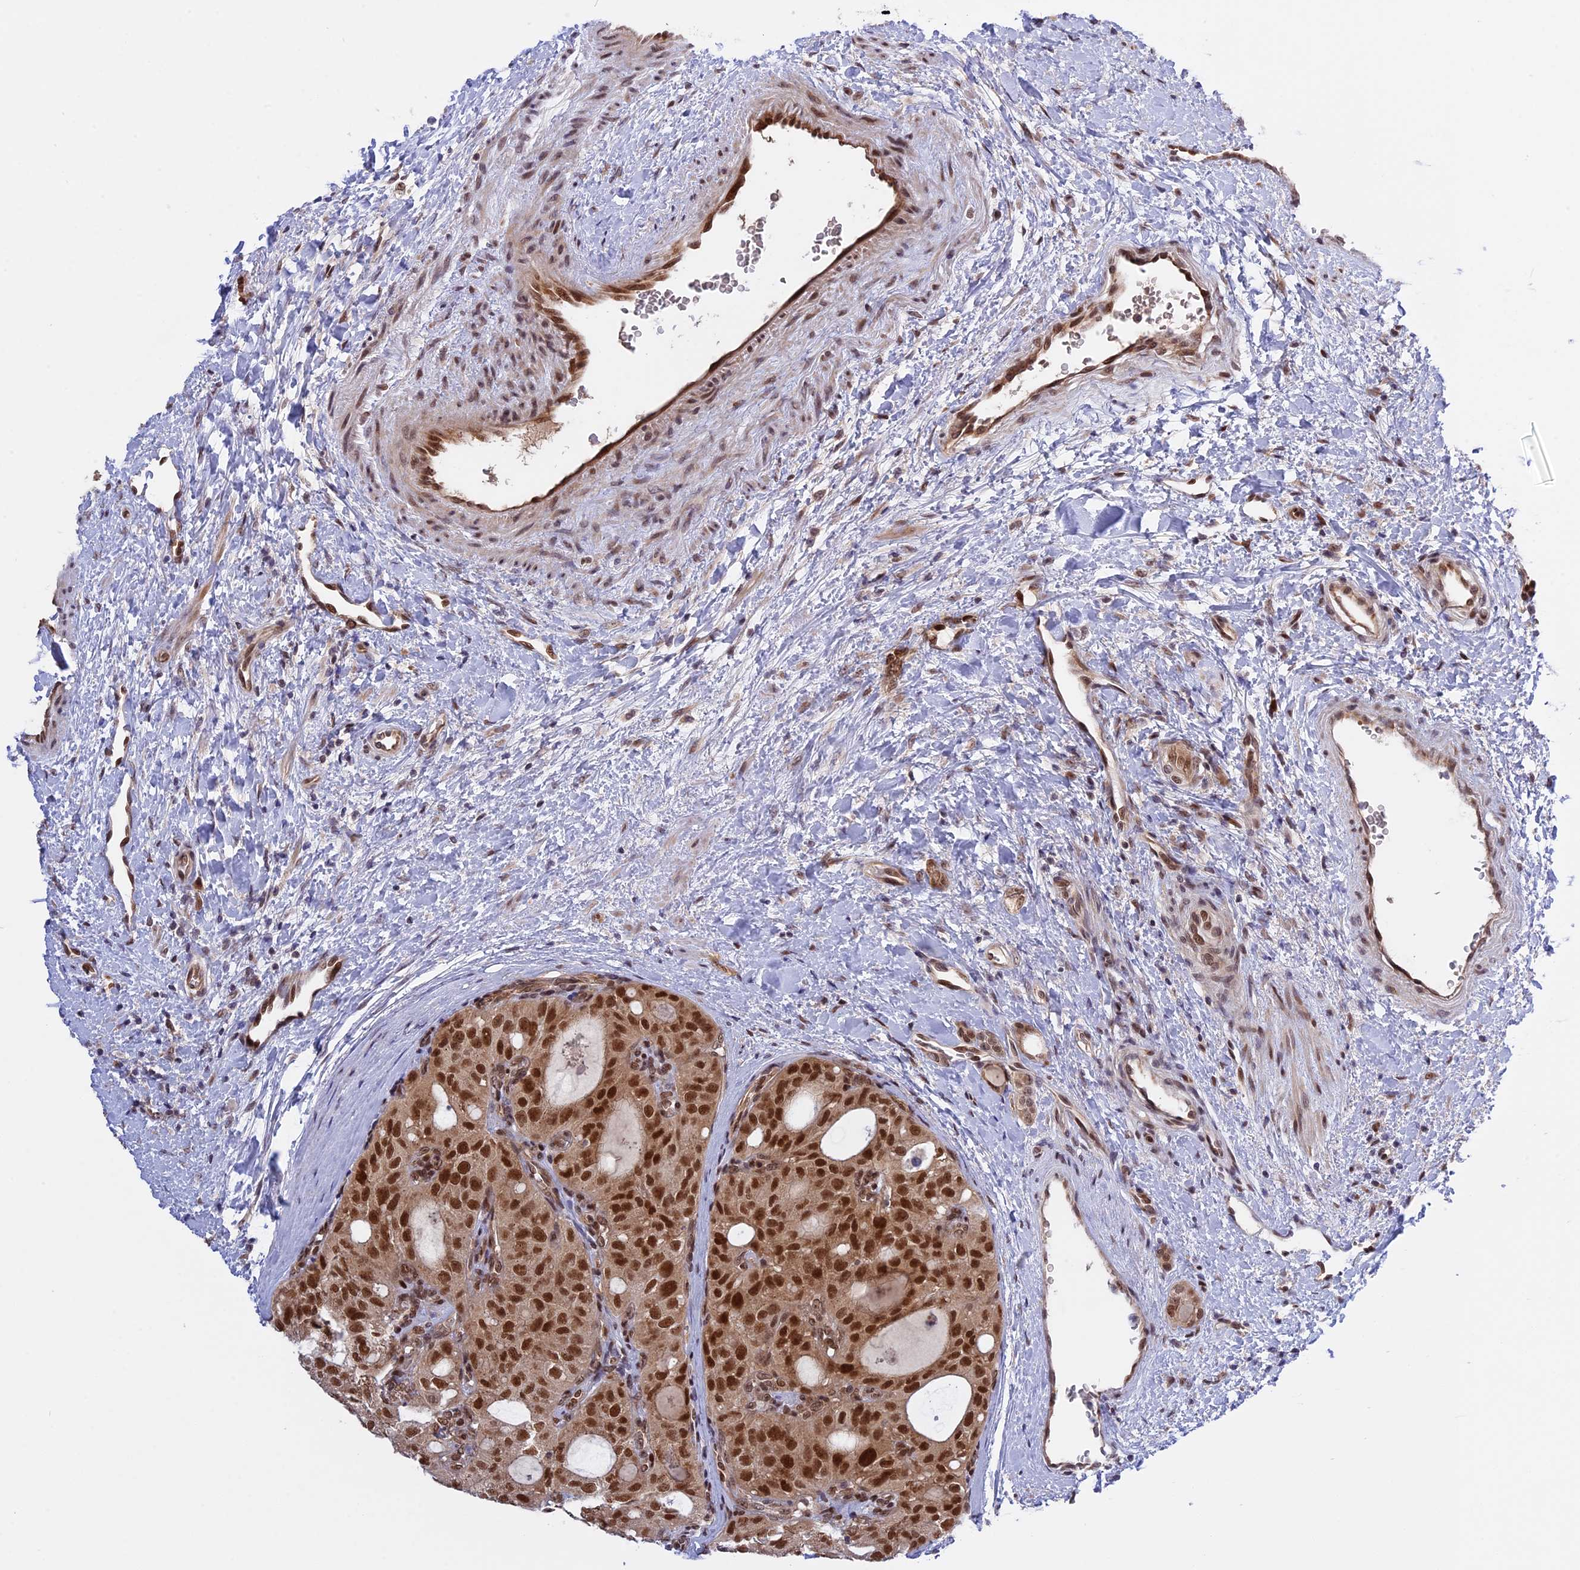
{"staining": {"intensity": "strong", "quantity": ">75%", "location": "nuclear"}, "tissue": "thyroid cancer", "cell_type": "Tumor cells", "image_type": "cancer", "snomed": [{"axis": "morphology", "description": "Follicular adenoma carcinoma, NOS"}, {"axis": "topography", "description": "Thyroid gland"}], "caption": "Tumor cells display high levels of strong nuclear expression in approximately >75% of cells in human thyroid cancer.", "gene": "ZNF428", "patient": {"sex": "male", "age": 75}}